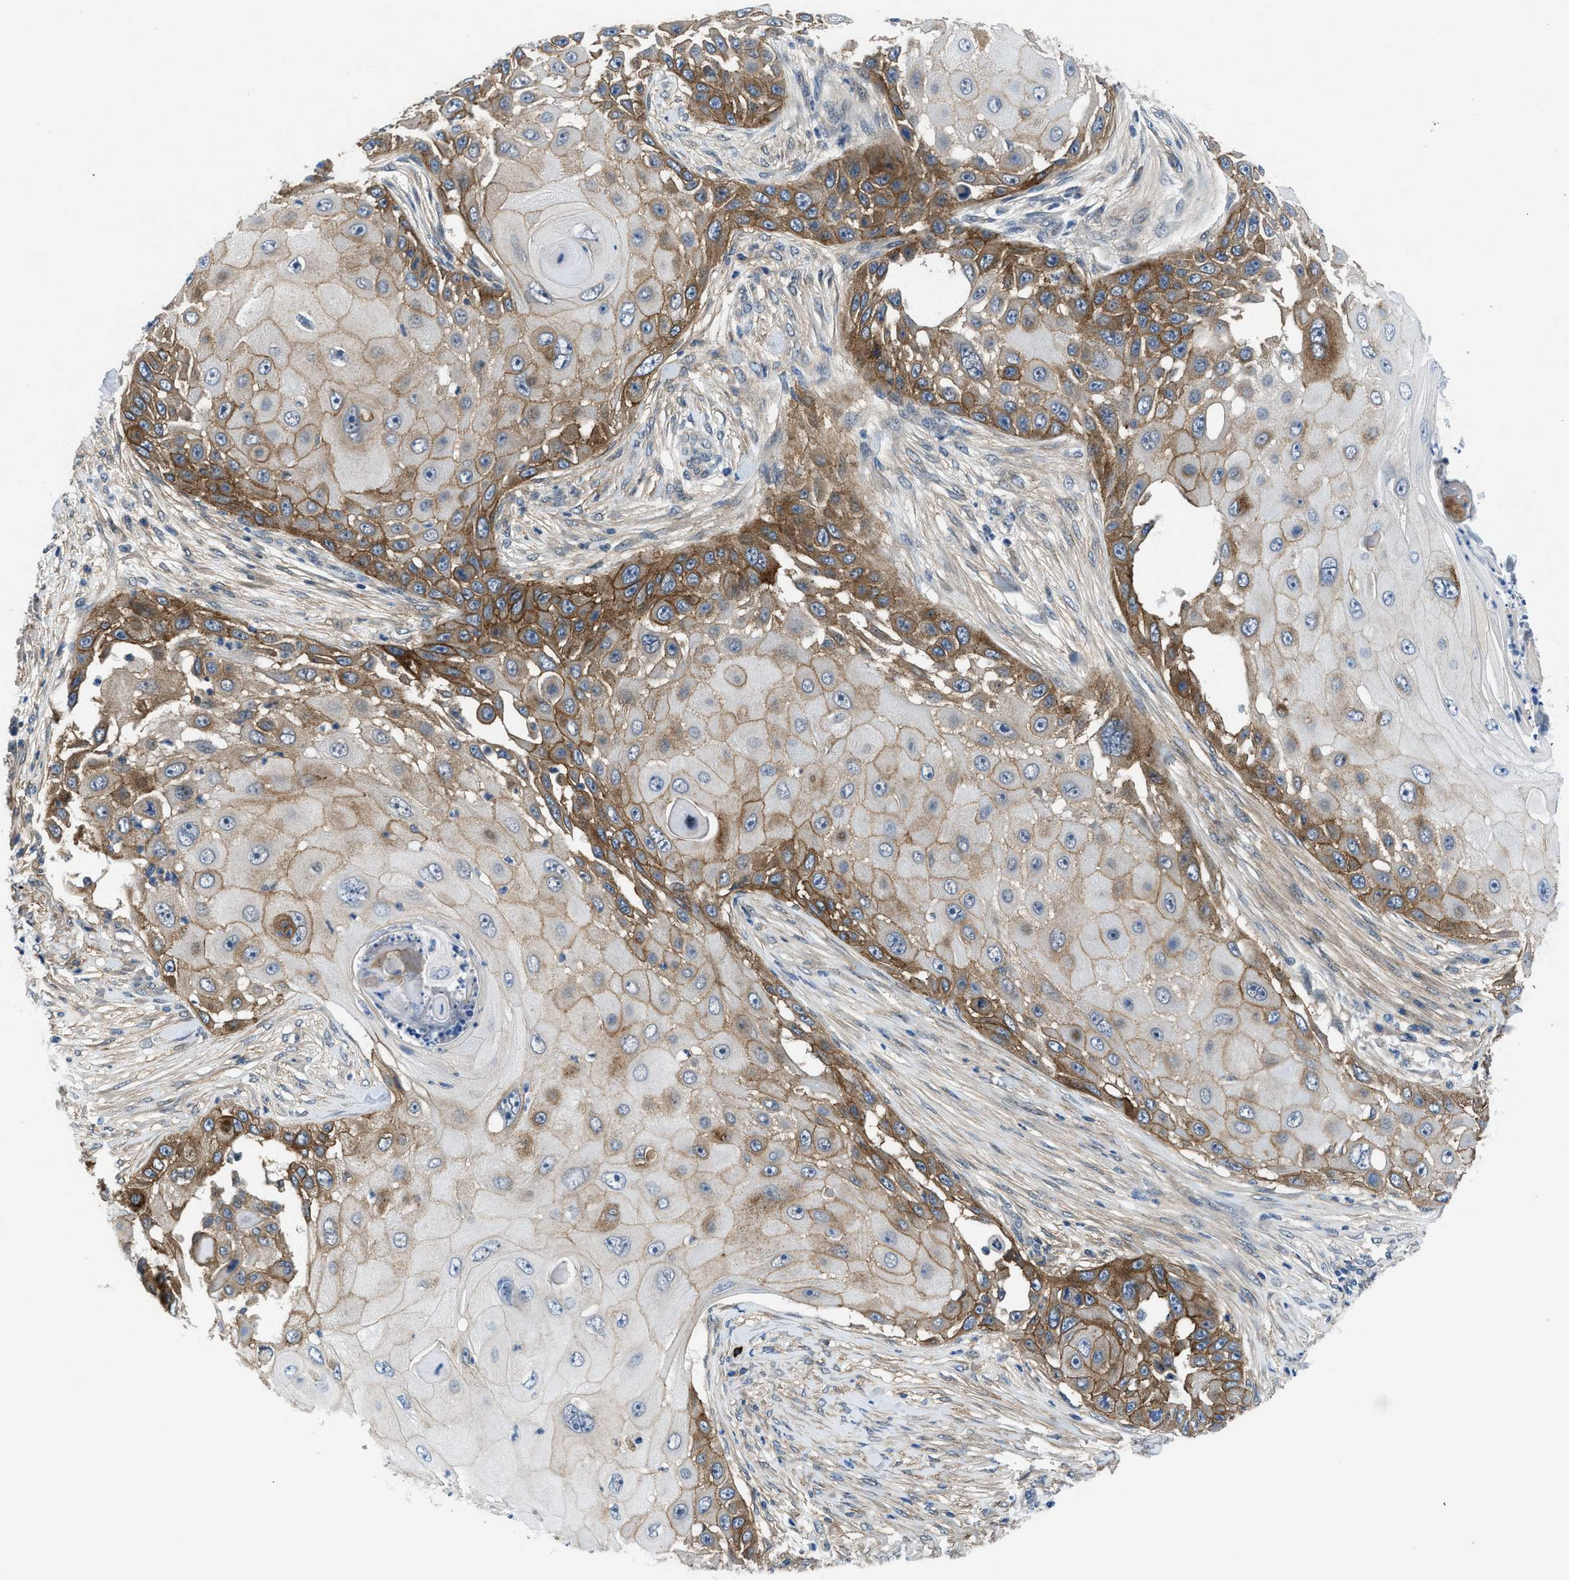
{"staining": {"intensity": "moderate", "quantity": "25%-75%", "location": "cytoplasmic/membranous"}, "tissue": "skin cancer", "cell_type": "Tumor cells", "image_type": "cancer", "snomed": [{"axis": "morphology", "description": "Squamous cell carcinoma, NOS"}, {"axis": "topography", "description": "Skin"}], "caption": "IHC histopathology image of neoplastic tissue: human skin cancer stained using immunohistochemistry (IHC) reveals medium levels of moderate protein expression localized specifically in the cytoplasmic/membranous of tumor cells, appearing as a cytoplasmic/membranous brown color.", "gene": "PANX1", "patient": {"sex": "female", "age": 44}}